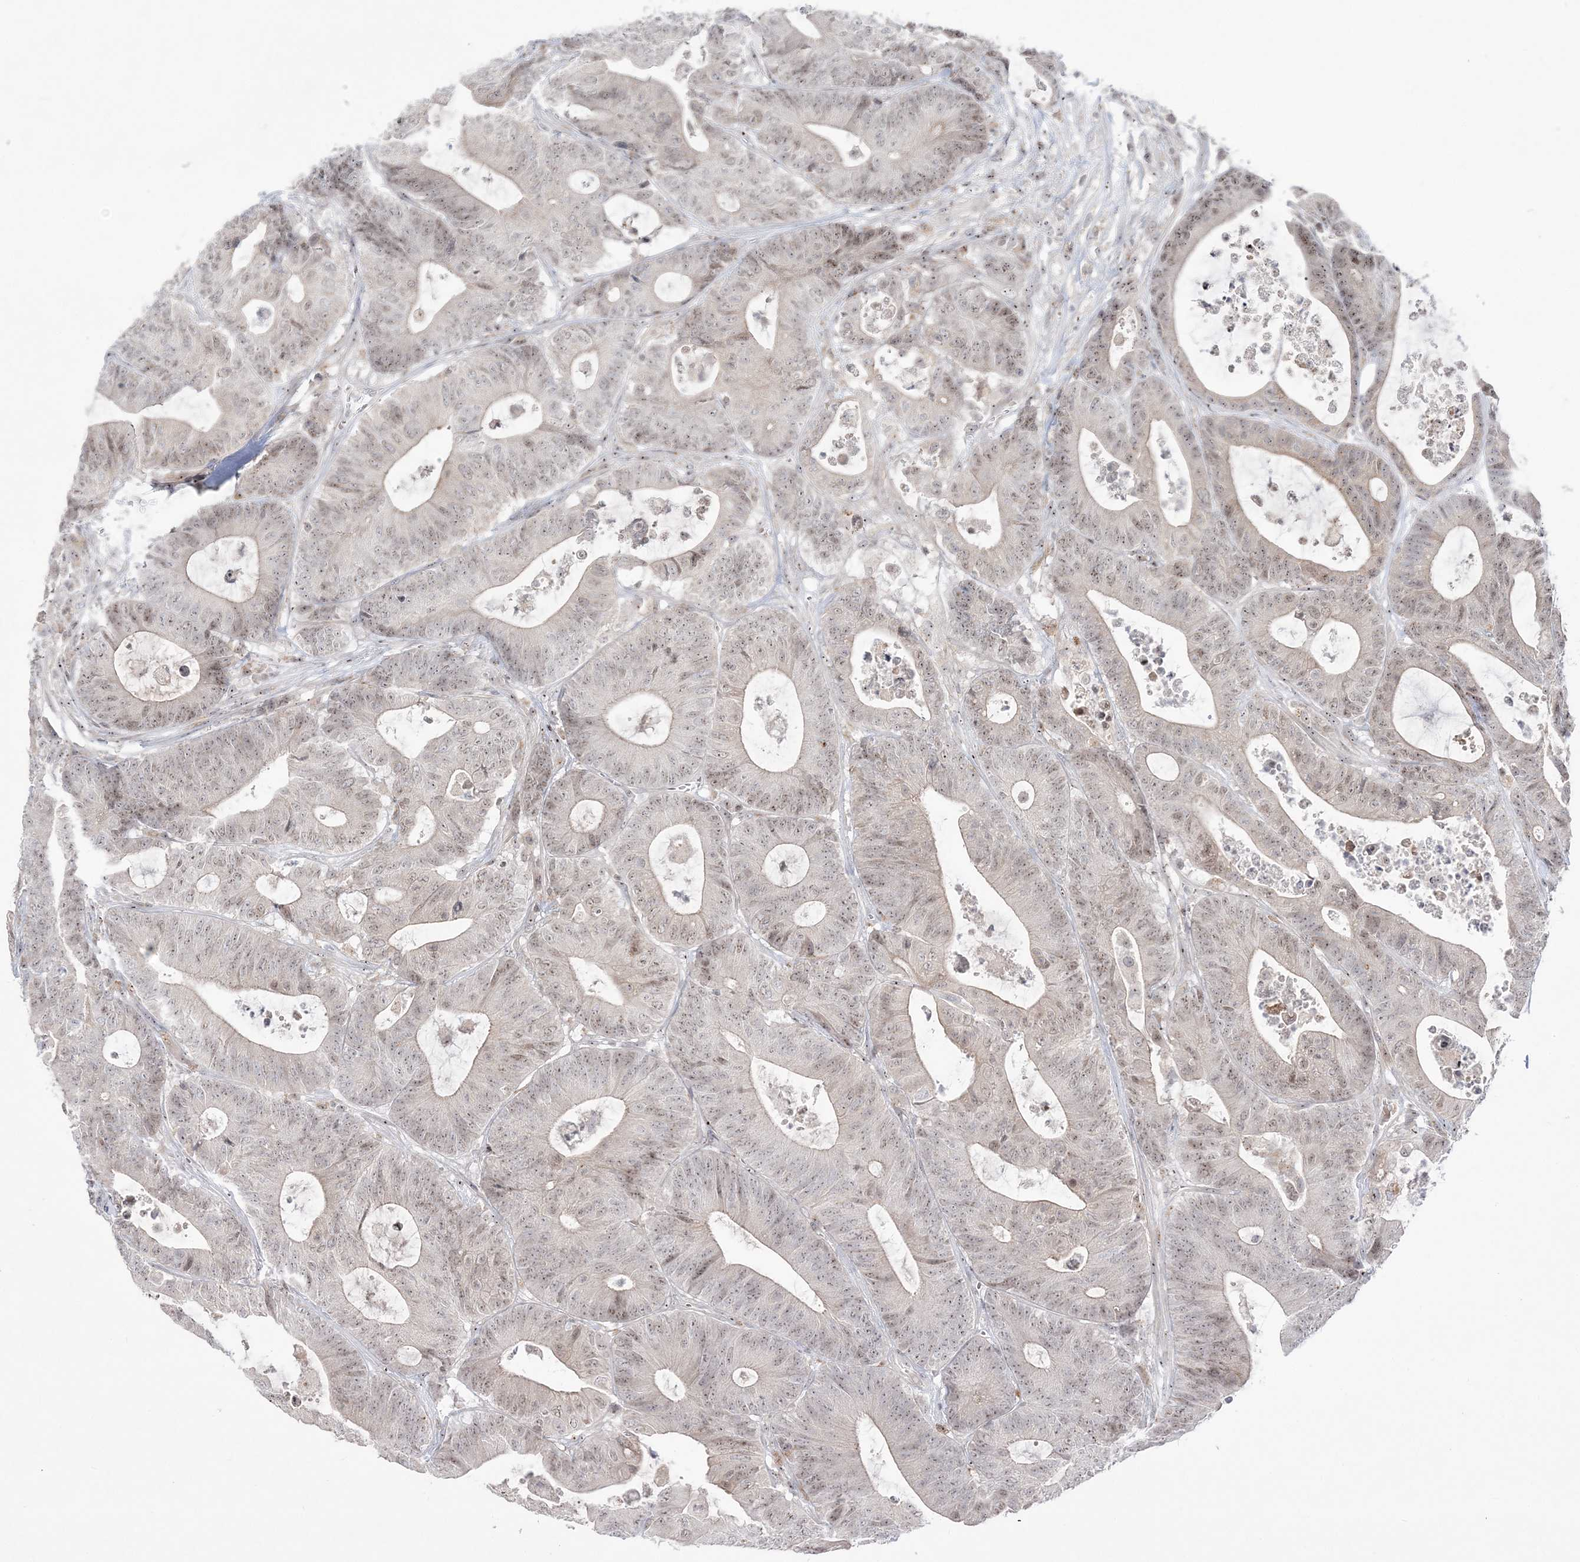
{"staining": {"intensity": "weak", "quantity": "25%-75%", "location": "nuclear"}, "tissue": "colorectal cancer", "cell_type": "Tumor cells", "image_type": "cancer", "snomed": [{"axis": "morphology", "description": "Adenocarcinoma, NOS"}, {"axis": "topography", "description": "Colon"}], "caption": "Colorectal cancer (adenocarcinoma) stained with DAB (3,3'-diaminobenzidine) IHC exhibits low levels of weak nuclear staining in about 25%-75% of tumor cells. (brown staining indicates protein expression, while blue staining denotes nuclei).", "gene": "SH3BP4", "patient": {"sex": "female", "age": 84}}